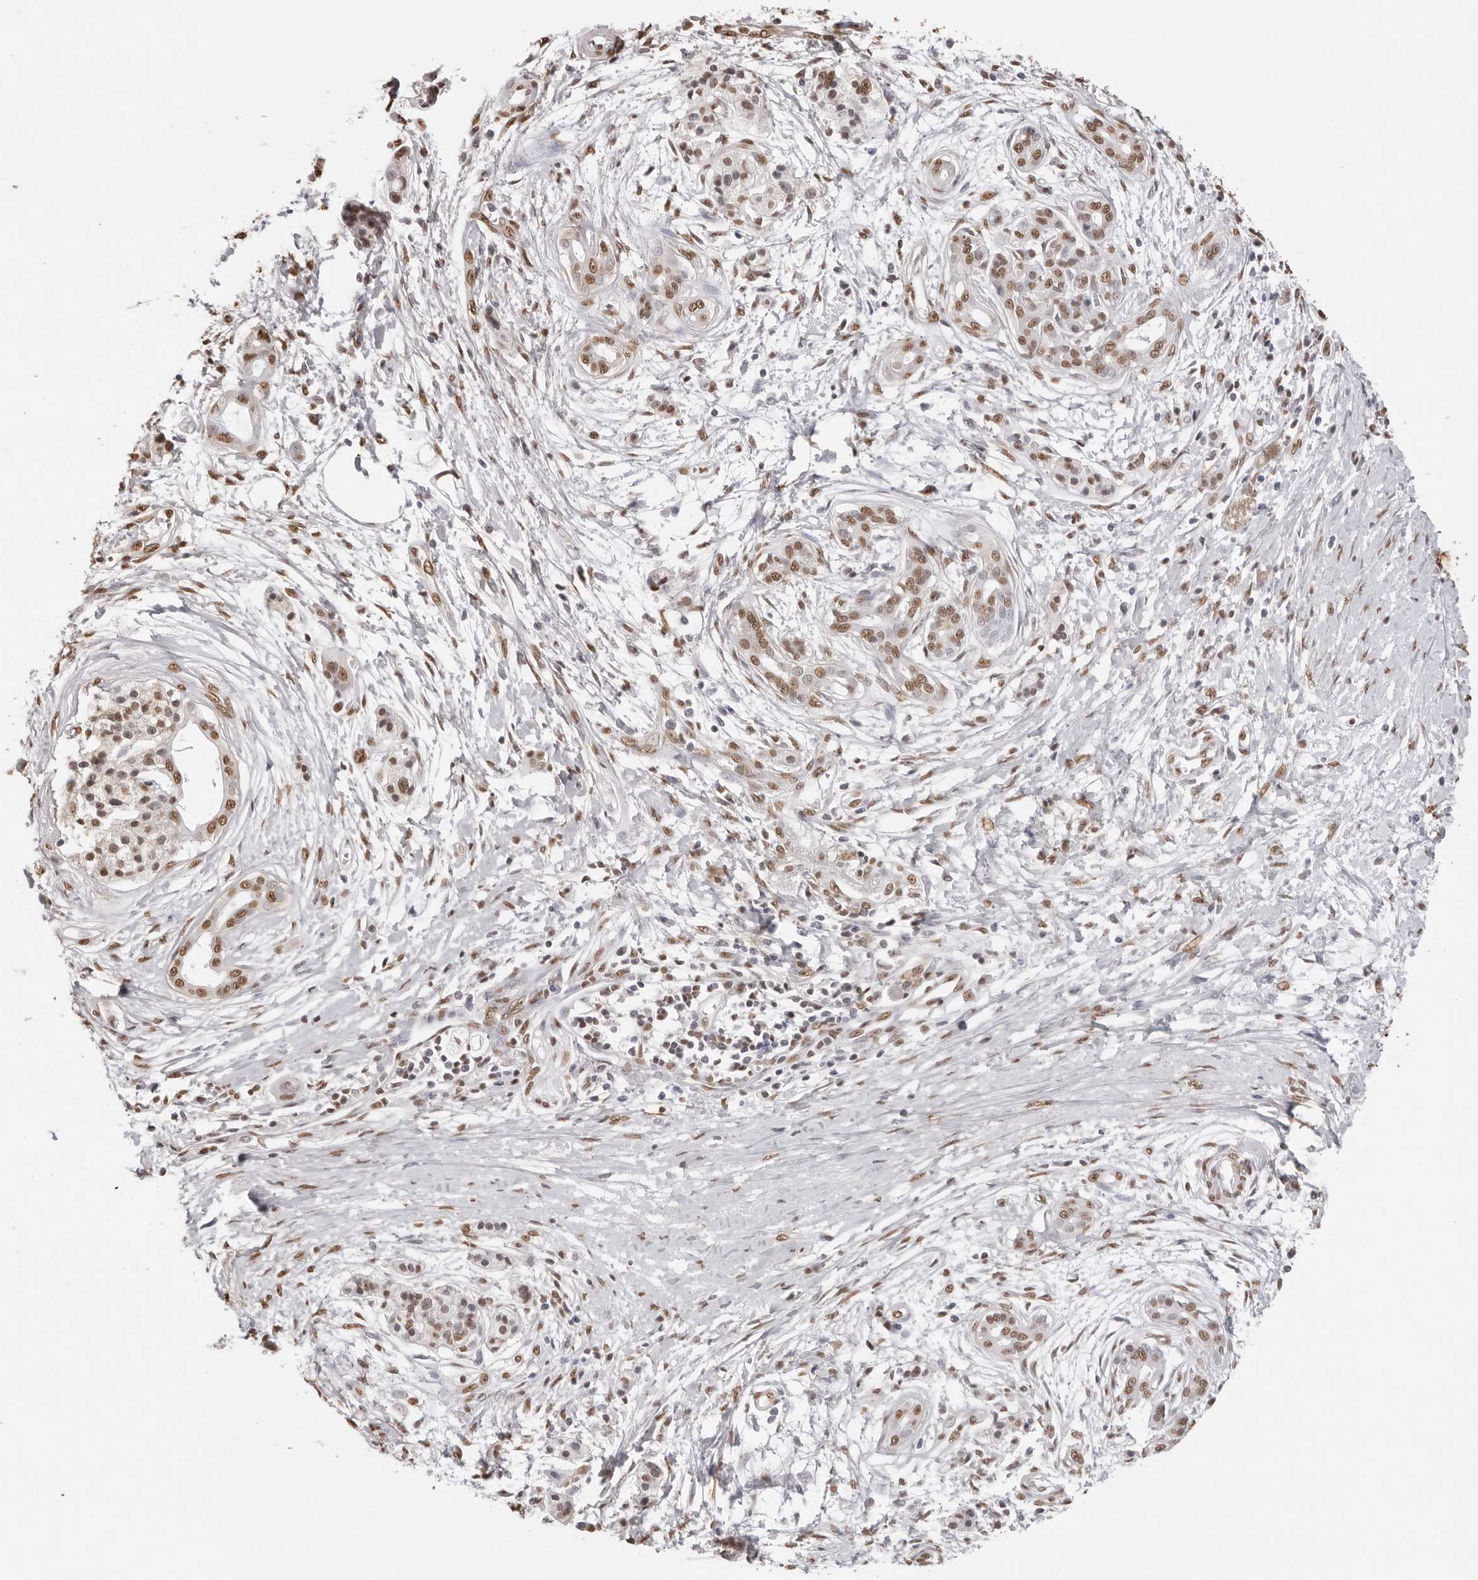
{"staining": {"intensity": "moderate", "quantity": ">75%", "location": "nuclear"}, "tissue": "pancreatic cancer", "cell_type": "Tumor cells", "image_type": "cancer", "snomed": [{"axis": "morphology", "description": "Adenocarcinoma, NOS"}, {"axis": "topography", "description": "Pancreas"}], "caption": "High-magnification brightfield microscopy of adenocarcinoma (pancreatic) stained with DAB (brown) and counterstained with hematoxylin (blue). tumor cells exhibit moderate nuclear positivity is present in about>75% of cells. (Brightfield microscopy of DAB IHC at high magnification).", "gene": "OLIG3", "patient": {"sex": "male", "age": 59}}